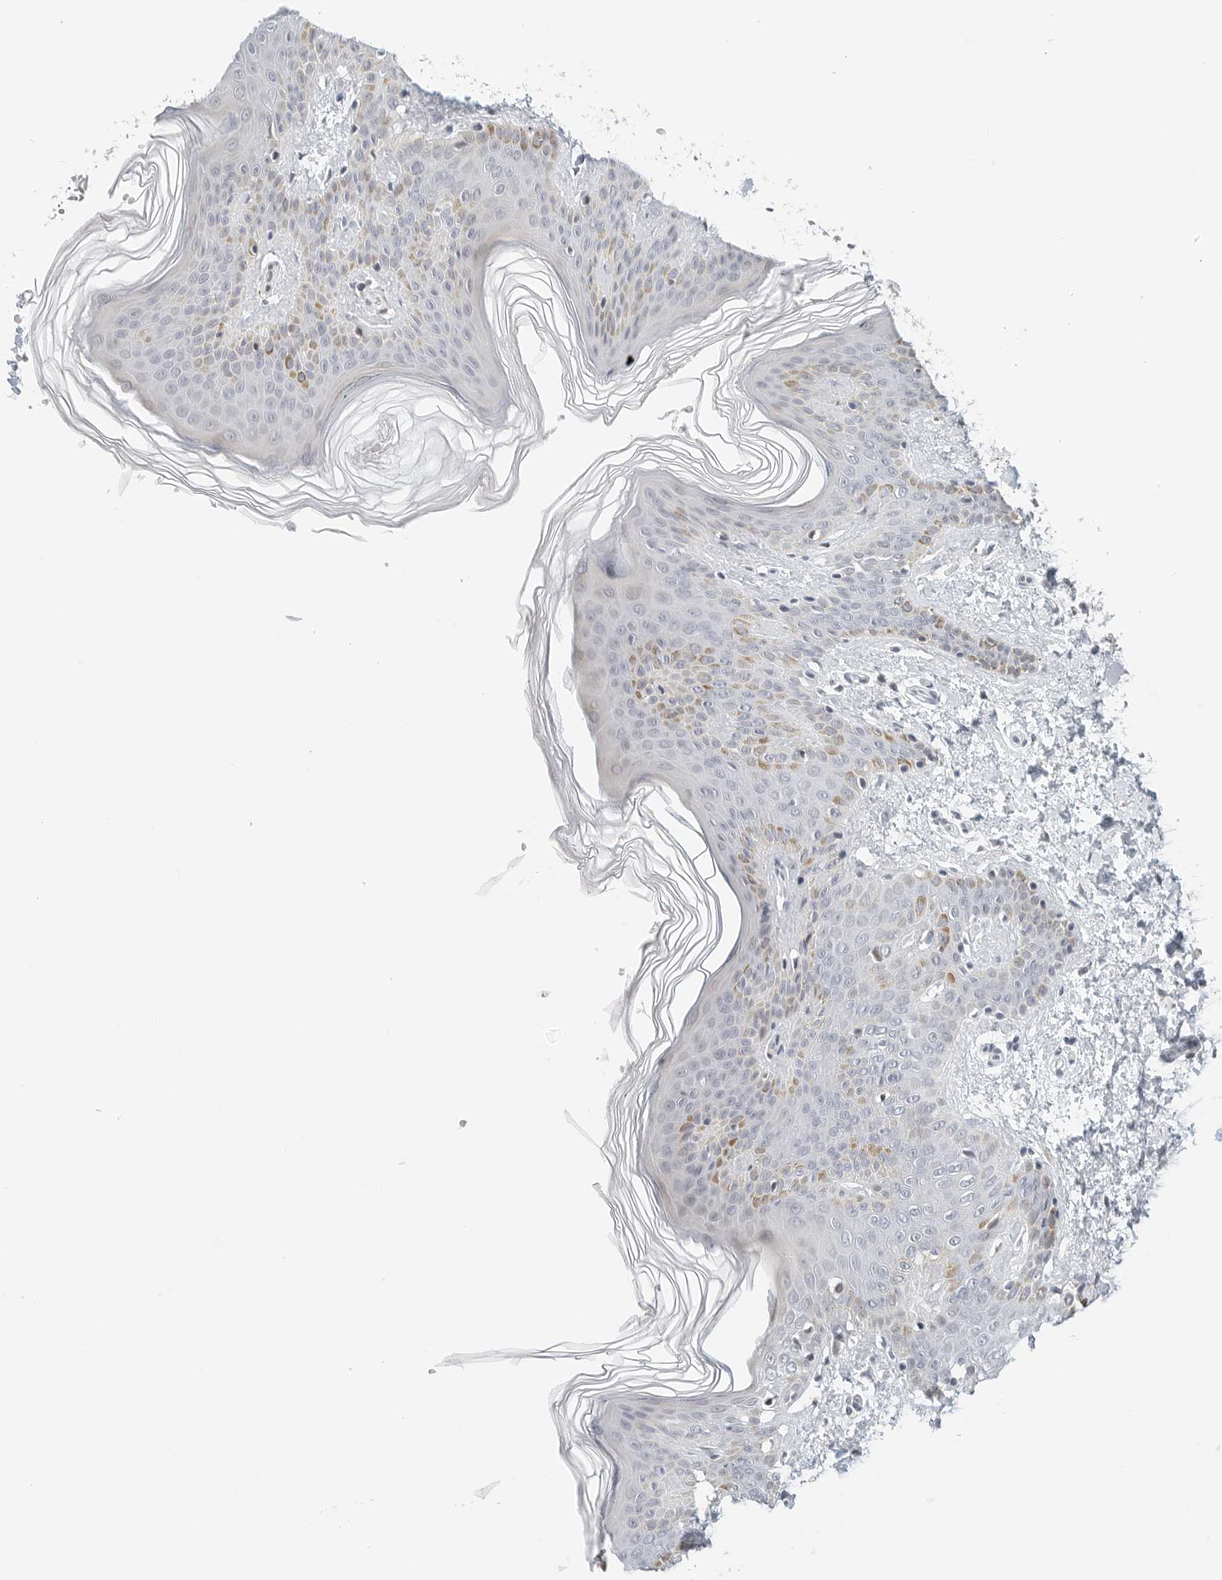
{"staining": {"intensity": "negative", "quantity": "none", "location": "none"}, "tissue": "skin", "cell_type": "Fibroblasts", "image_type": "normal", "snomed": [{"axis": "morphology", "description": "Normal tissue, NOS"}, {"axis": "morphology", "description": "Neoplasm, benign, NOS"}, {"axis": "topography", "description": "Skin"}, {"axis": "topography", "description": "Soft tissue"}], "caption": "There is no significant positivity in fibroblasts of skin. (Brightfield microscopy of DAB immunohistochemistry (IHC) at high magnification).", "gene": "PARP10", "patient": {"sex": "male", "age": 26}}